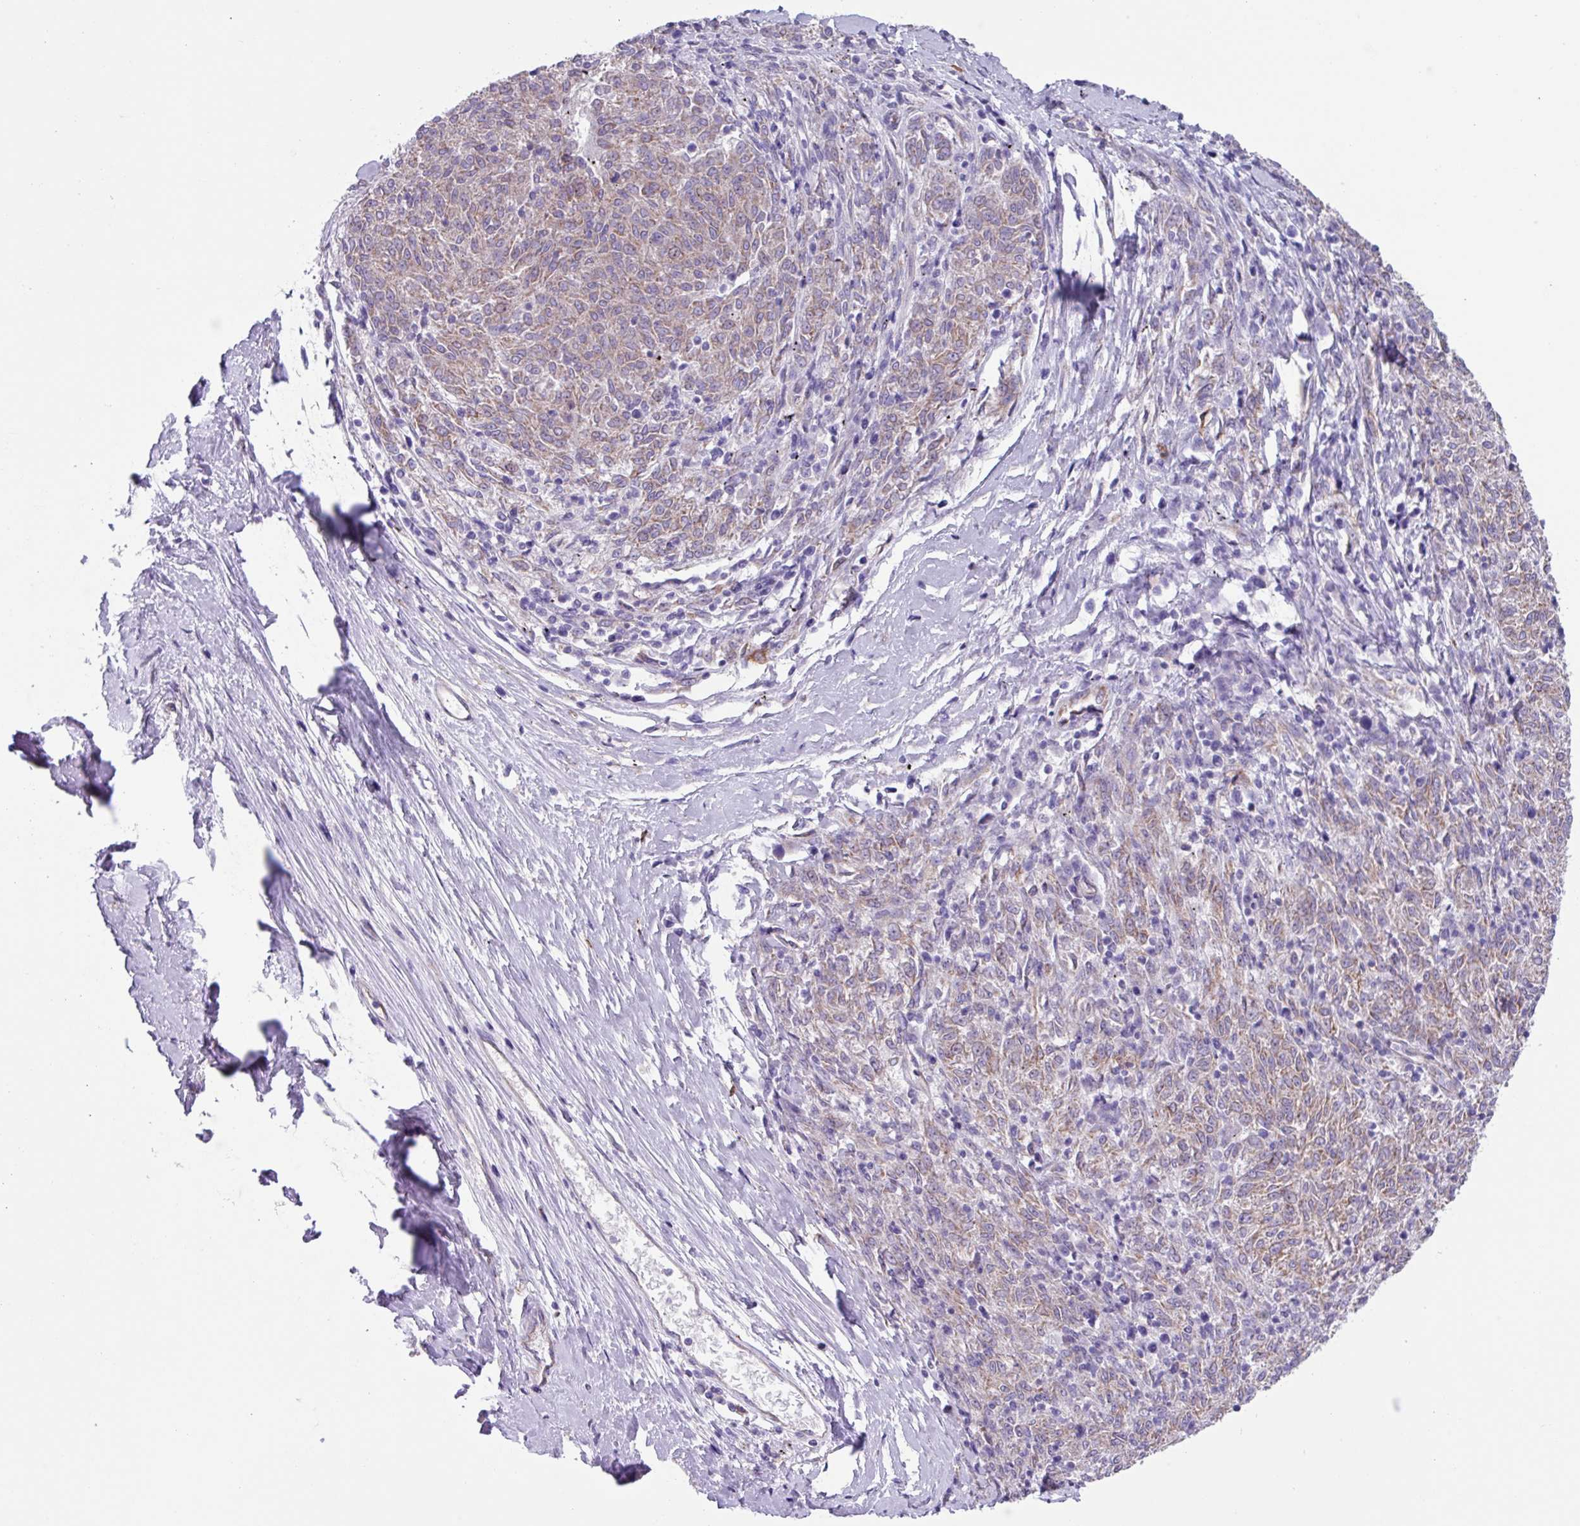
{"staining": {"intensity": "weak", "quantity": "<25%", "location": "cytoplasmic/membranous"}, "tissue": "melanoma", "cell_type": "Tumor cells", "image_type": "cancer", "snomed": [{"axis": "morphology", "description": "Malignant melanoma, NOS"}, {"axis": "topography", "description": "Skin"}], "caption": "Tumor cells show no significant positivity in melanoma. Brightfield microscopy of immunohistochemistry stained with DAB (brown) and hematoxylin (blue), captured at high magnification.", "gene": "OTULIN", "patient": {"sex": "female", "age": 72}}